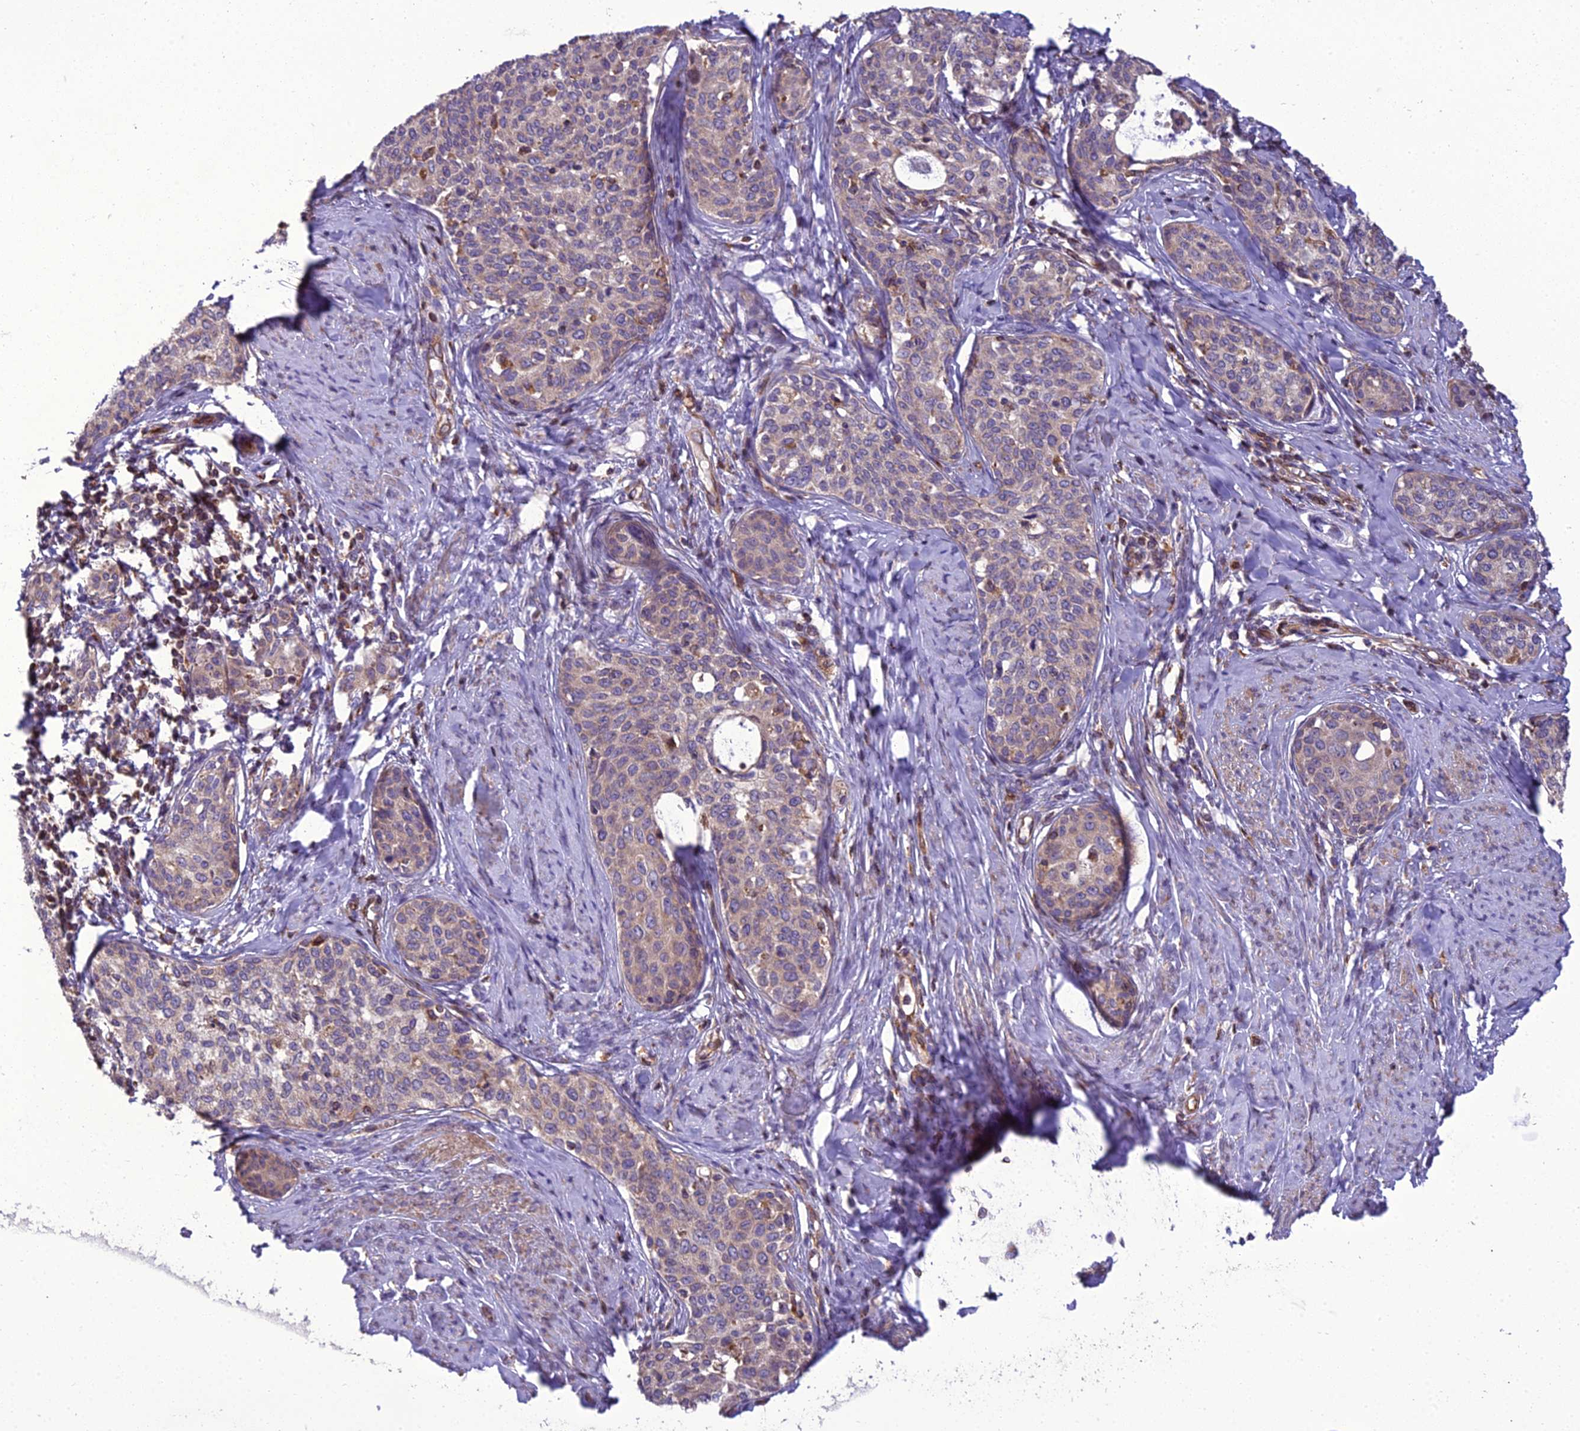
{"staining": {"intensity": "weak", "quantity": ">75%", "location": "cytoplasmic/membranous"}, "tissue": "cervical cancer", "cell_type": "Tumor cells", "image_type": "cancer", "snomed": [{"axis": "morphology", "description": "Squamous cell carcinoma, NOS"}, {"axis": "morphology", "description": "Adenocarcinoma, NOS"}, {"axis": "topography", "description": "Cervix"}], "caption": "Protein positivity by immunohistochemistry exhibits weak cytoplasmic/membranous expression in approximately >75% of tumor cells in squamous cell carcinoma (cervical).", "gene": "GIMAP1", "patient": {"sex": "female", "age": 52}}